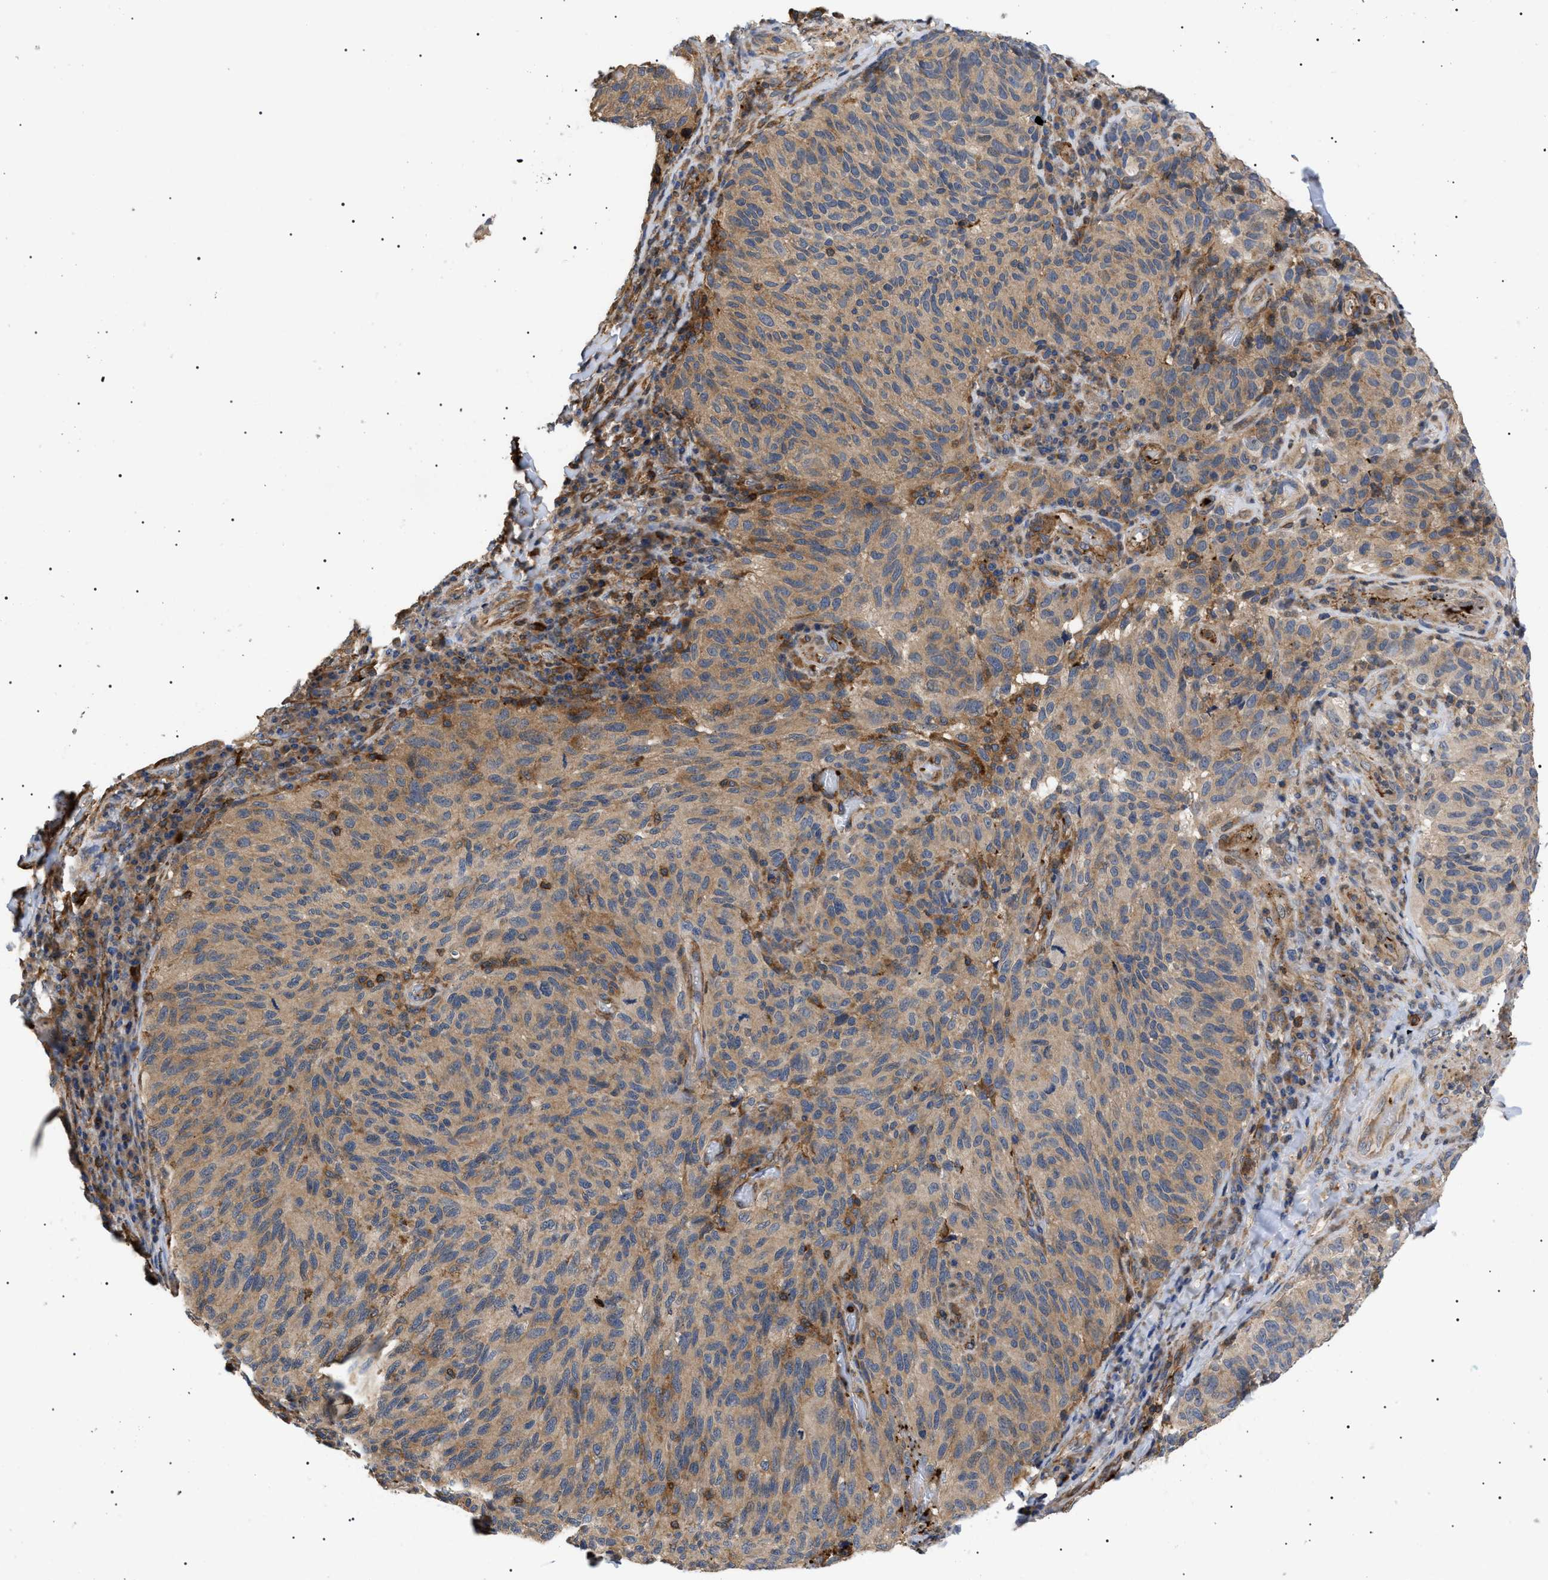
{"staining": {"intensity": "moderate", "quantity": ">75%", "location": "cytoplasmic/membranous"}, "tissue": "melanoma", "cell_type": "Tumor cells", "image_type": "cancer", "snomed": [{"axis": "morphology", "description": "Malignant melanoma, NOS"}, {"axis": "topography", "description": "Skin"}], "caption": "Immunohistochemistry (IHC) micrograph of human melanoma stained for a protein (brown), which exhibits medium levels of moderate cytoplasmic/membranous expression in approximately >75% of tumor cells.", "gene": "TMTC4", "patient": {"sex": "female", "age": 73}}